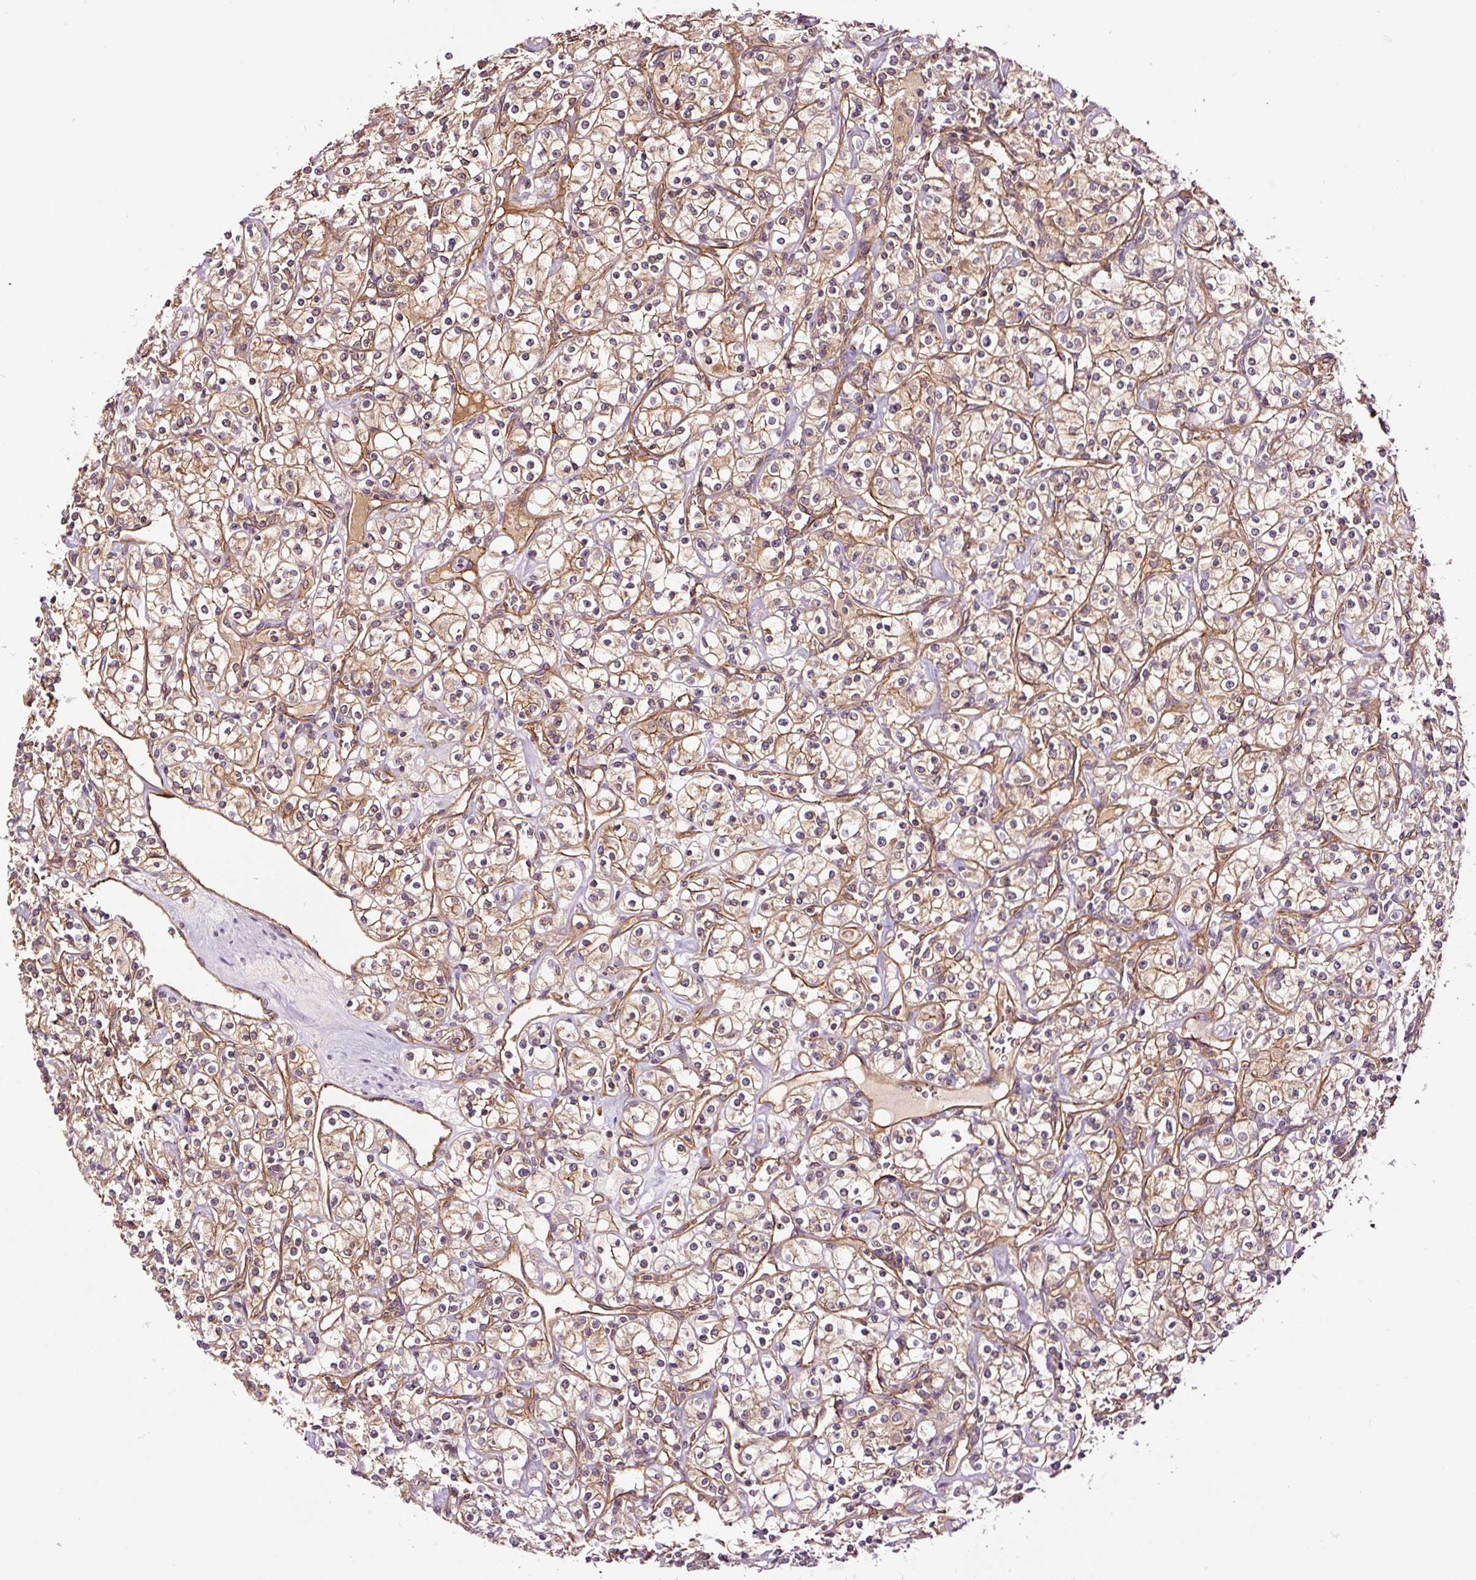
{"staining": {"intensity": "moderate", "quantity": ">75%", "location": "cytoplasmic/membranous"}, "tissue": "renal cancer", "cell_type": "Tumor cells", "image_type": "cancer", "snomed": [{"axis": "morphology", "description": "Adenocarcinoma, NOS"}, {"axis": "topography", "description": "Kidney"}], "caption": "There is medium levels of moderate cytoplasmic/membranous staining in tumor cells of renal adenocarcinoma, as demonstrated by immunohistochemical staining (brown color).", "gene": "METAP1", "patient": {"sex": "male", "age": 77}}